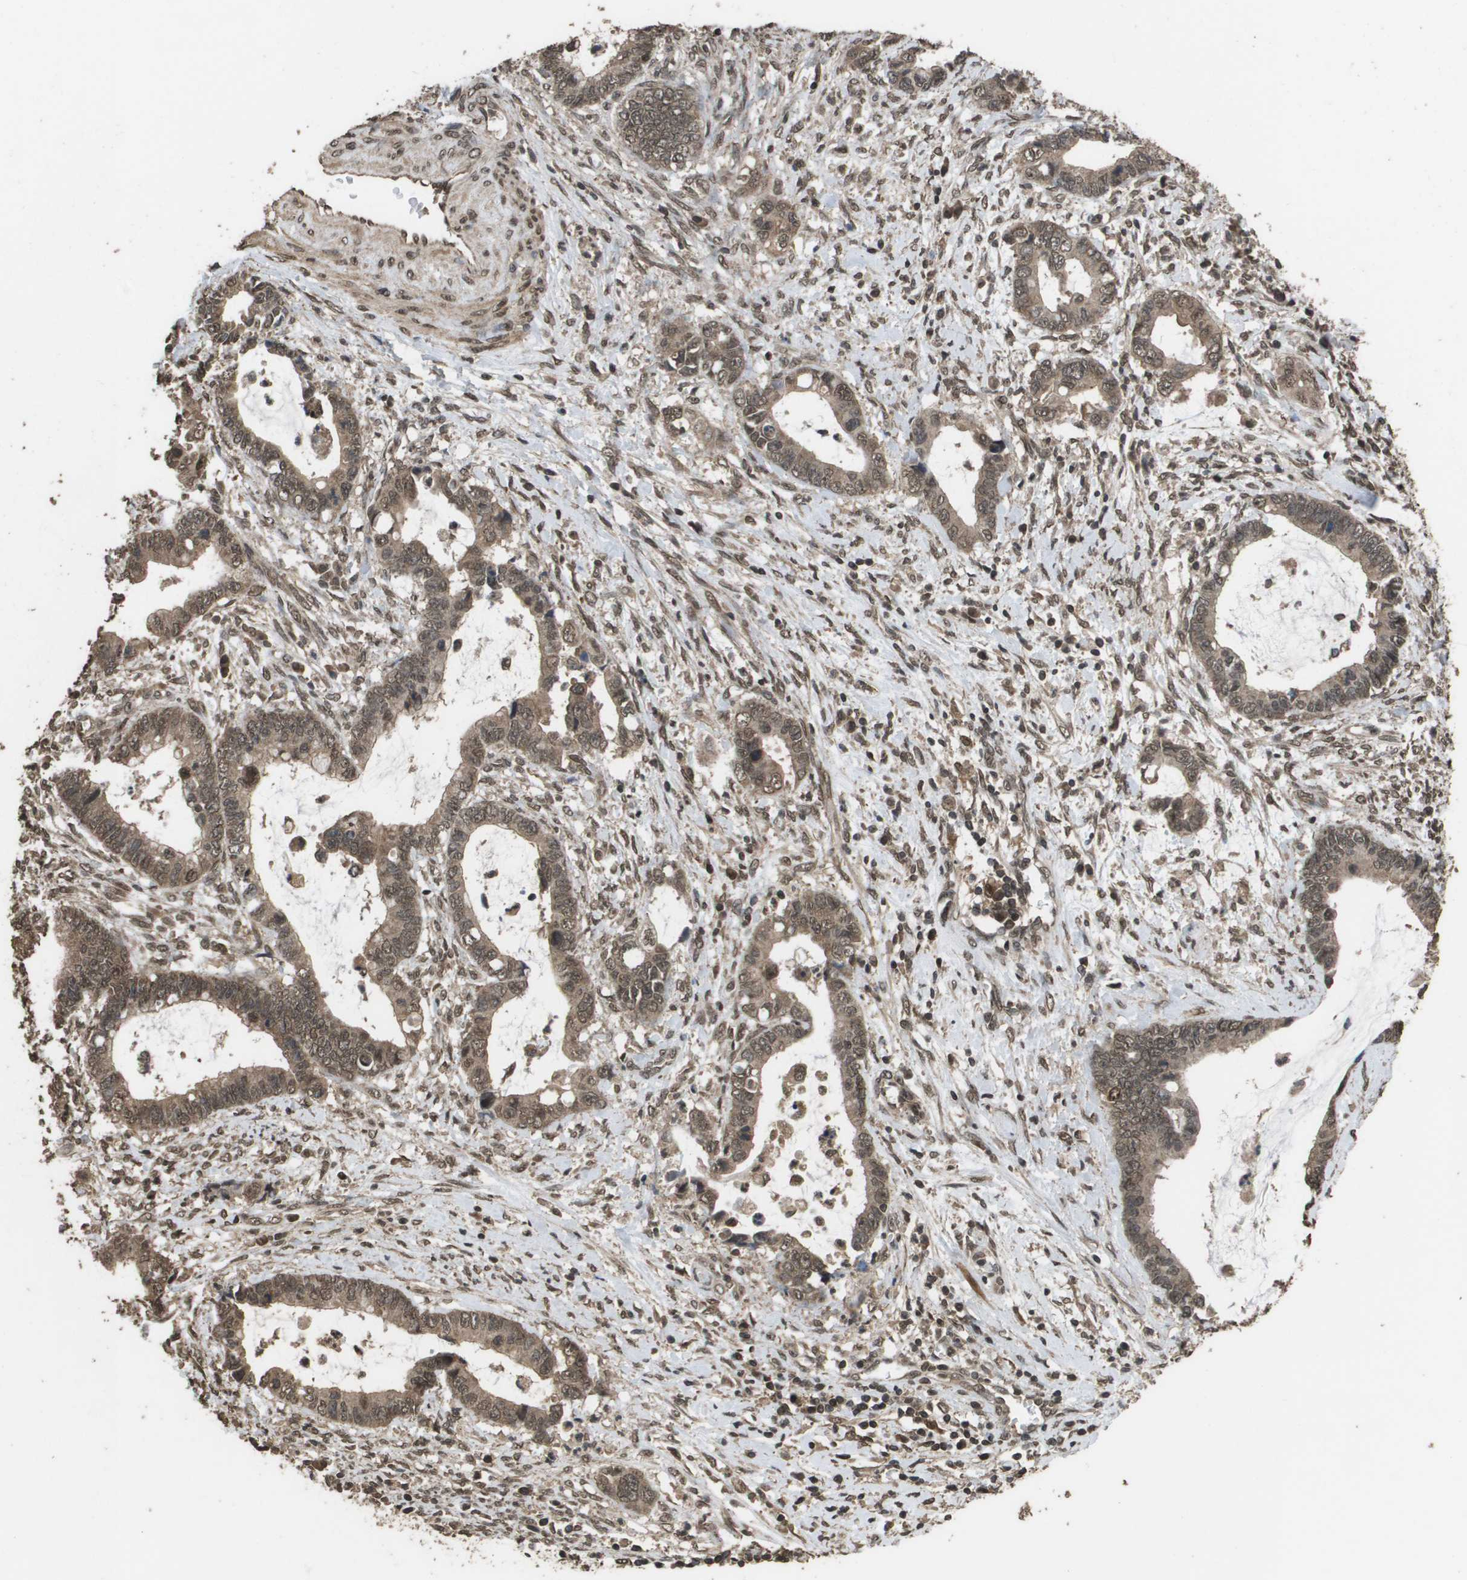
{"staining": {"intensity": "moderate", "quantity": ">75%", "location": "cytoplasmic/membranous,nuclear"}, "tissue": "cervical cancer", "cell_type": "Tumor cells", "image_type": "cancer", "snomed": [{"axis": "morphology", "description": "Adenocarcinoma, NOS"}, {"axis": "topography", "description": "Cervix"}], "caption": "Cervical cancer (adenocarcinoma) stained for a protein displays moderate cytoplasmic/membranous and nuclear positivity in tumor cells.", "gene": "AXIN2", "patient": {"sex": "female", "age": 44}}